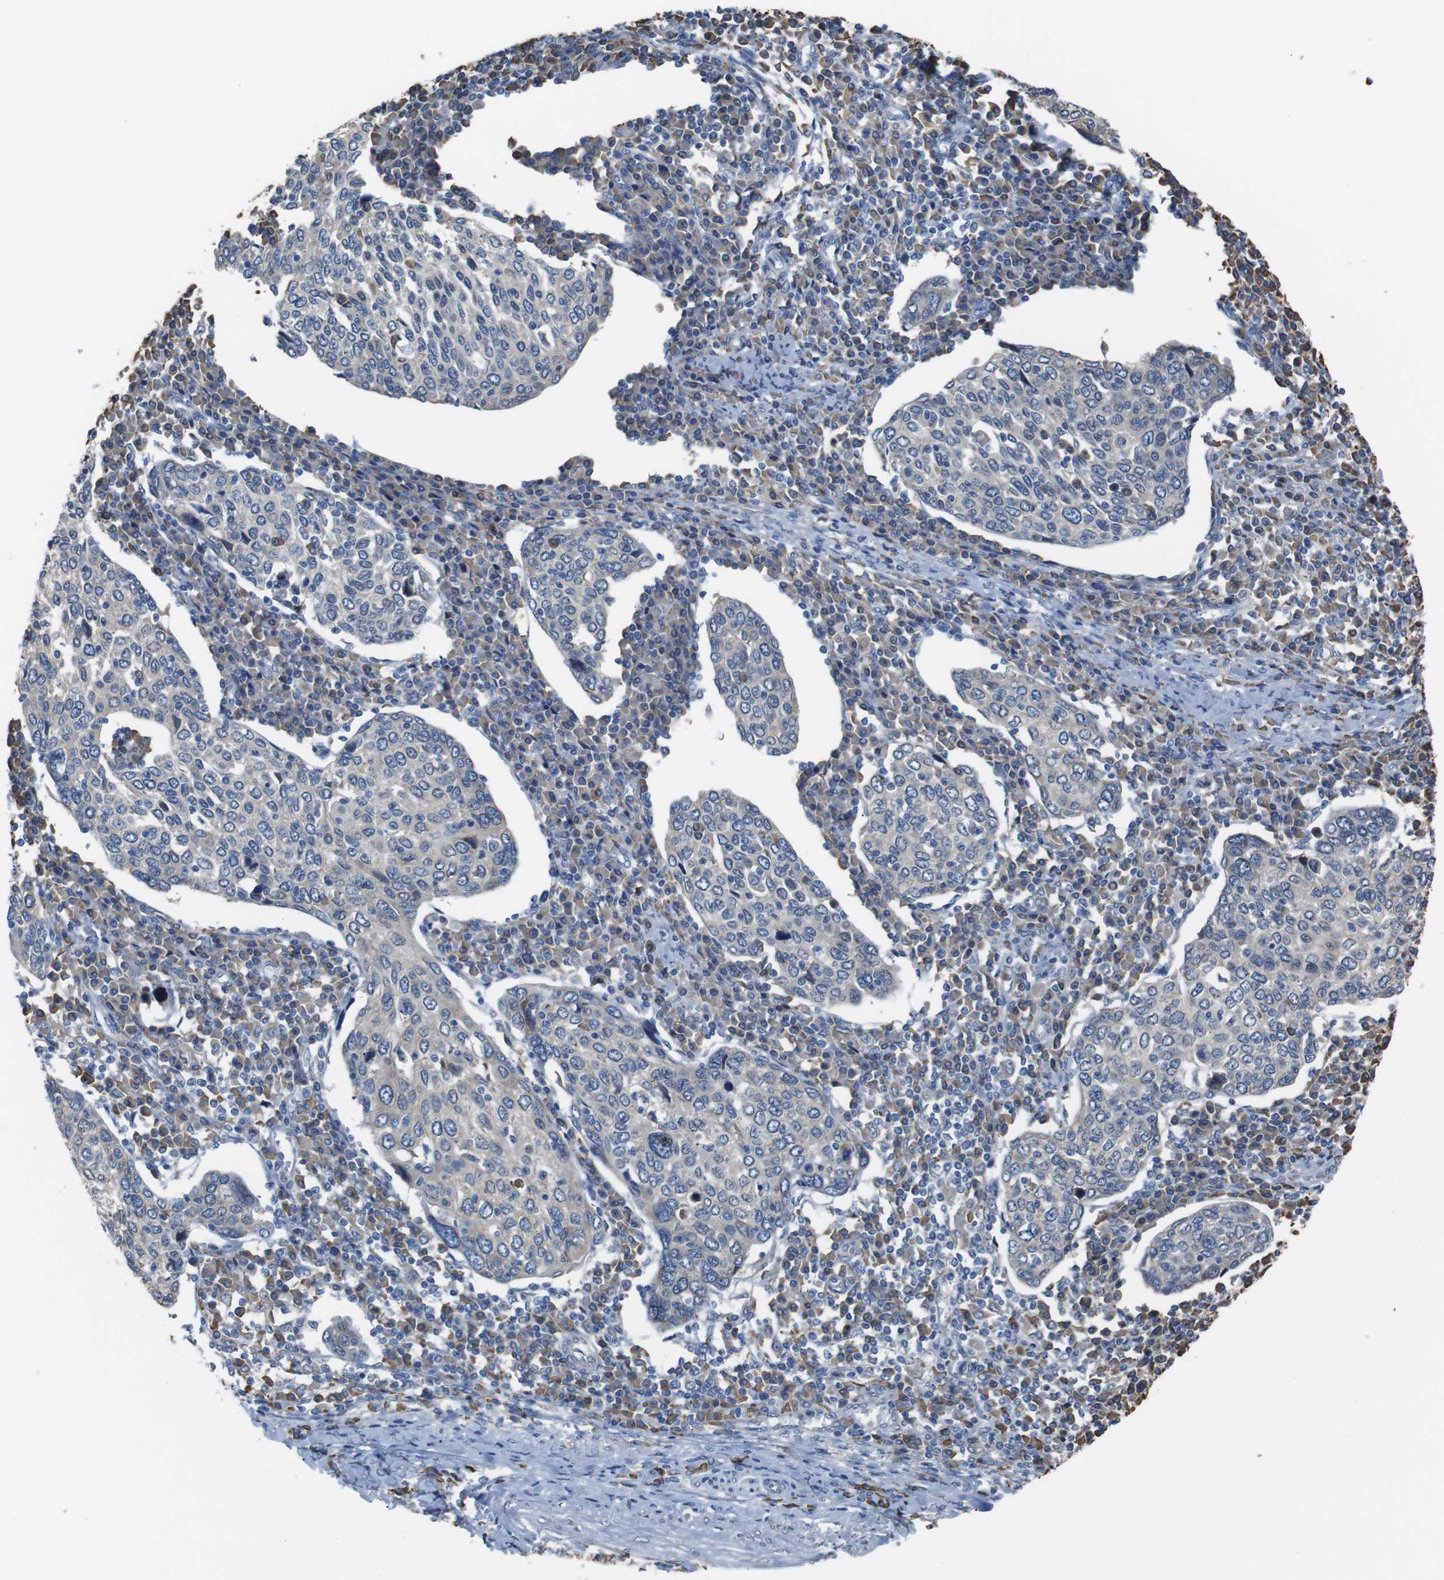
{"staining": {"intensity": "negative", "quantity": "none", "location": "none"}, "tissue": "cervical cancer", "cell_type": "Tumor cells", "image_type": "cancer", "snomed": [{"axis": "morphology", "description": "Squamous cell carcinoma, NOS"}, {"axis": "topography", "description": "Cervix"}], "caption": "Immunohistochemistry (IHC) of human squamous cell carcinoma (cervical) displays no staining in tumor cells. (Stains: DAB (3,3'-diaminobenzidine) immunohistochemistry (IHC) with hematoxylin counter stain, Microscopy: brightfield microscopy at high magnification).", "gene": "SIGMAR1", "patient": {"sex": "female", "age": 40}}